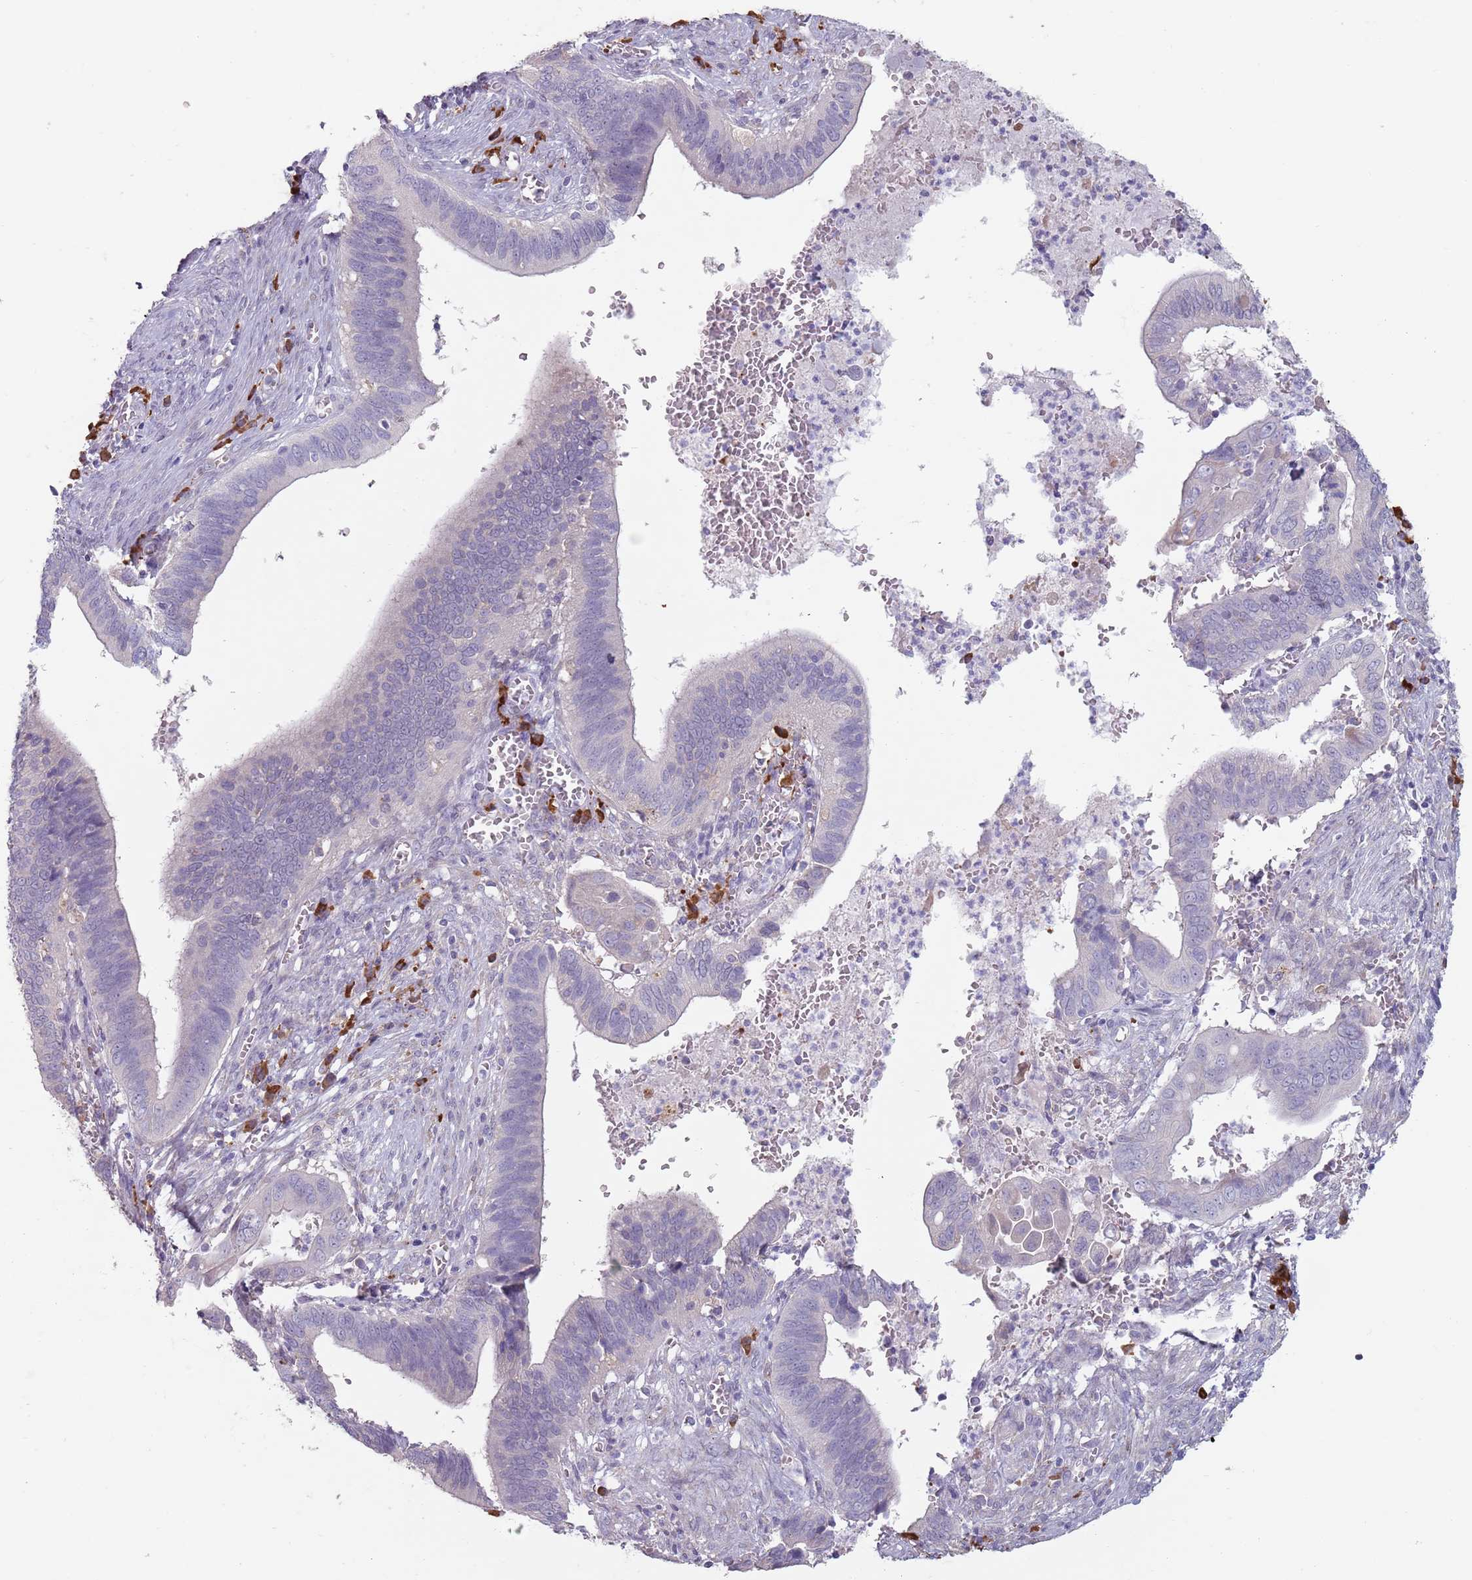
{"staining": {"intensity": "negative", "quantity": "none", "location": "none"}, "tissue": "cervical cancer", "cell_type": "Tumor cells", "image_type": "cancer", "snomed": [{"axis": "morphology", "description": "Adenocarcinoma, NOS"}, {"axis": "topography", "description": "Cervix"}], "caption": "Cervical cancer was stained to show a protein in brown. There is no significant staining in tumor cells.", "gene": "DXO", "patient": {"sex": "female", "age": 42}}